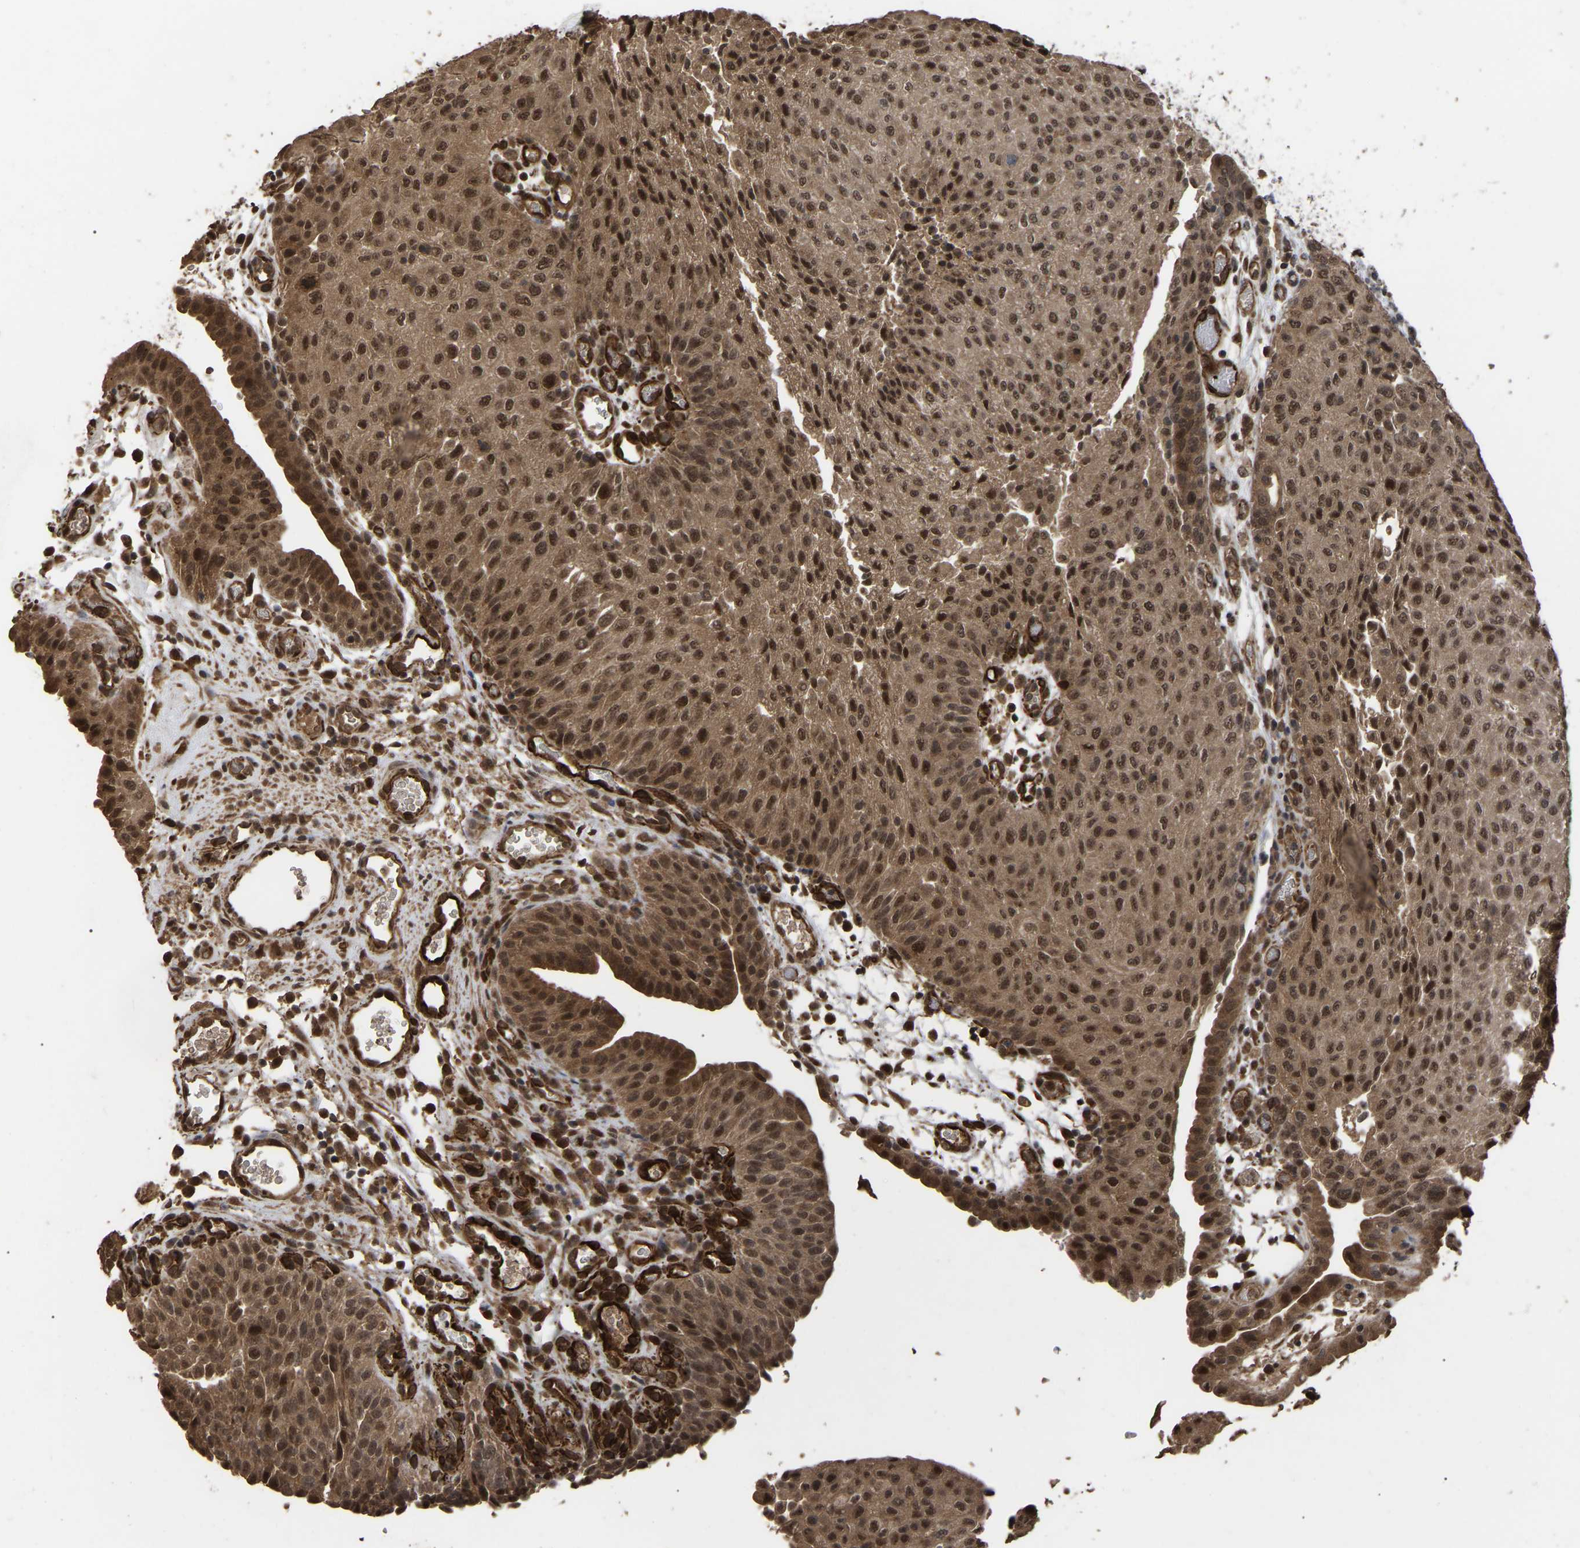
{"staining": {"intensity": "strong", "quantity": ">75%", "location": "cytoplasmic/membranous,nuclear"}, "tissue": "urothelial cancer", "cell_type": "Tumor cells", "image_type": "cancer", "snomed": [{"axis": "morphology", "description": "Urothelial carcinoma, Low grade"}, {"axis": "morphology", "description": "Urothelial carcinoma, High grade"}, {"axis": "topography", "description": "Urinary bladder"}], "caption": "DAB immunohistochemical staining of urothelial carcinoma (high-grade) shows strong cytoplasmic/membranous and nuclear protein positivity in about >75% of tumor cells. The protein is shown in brown color, while the nuclei are stained blue.", "gene": "FAM161B", "patient": {"sex": "male", "age": 35}}